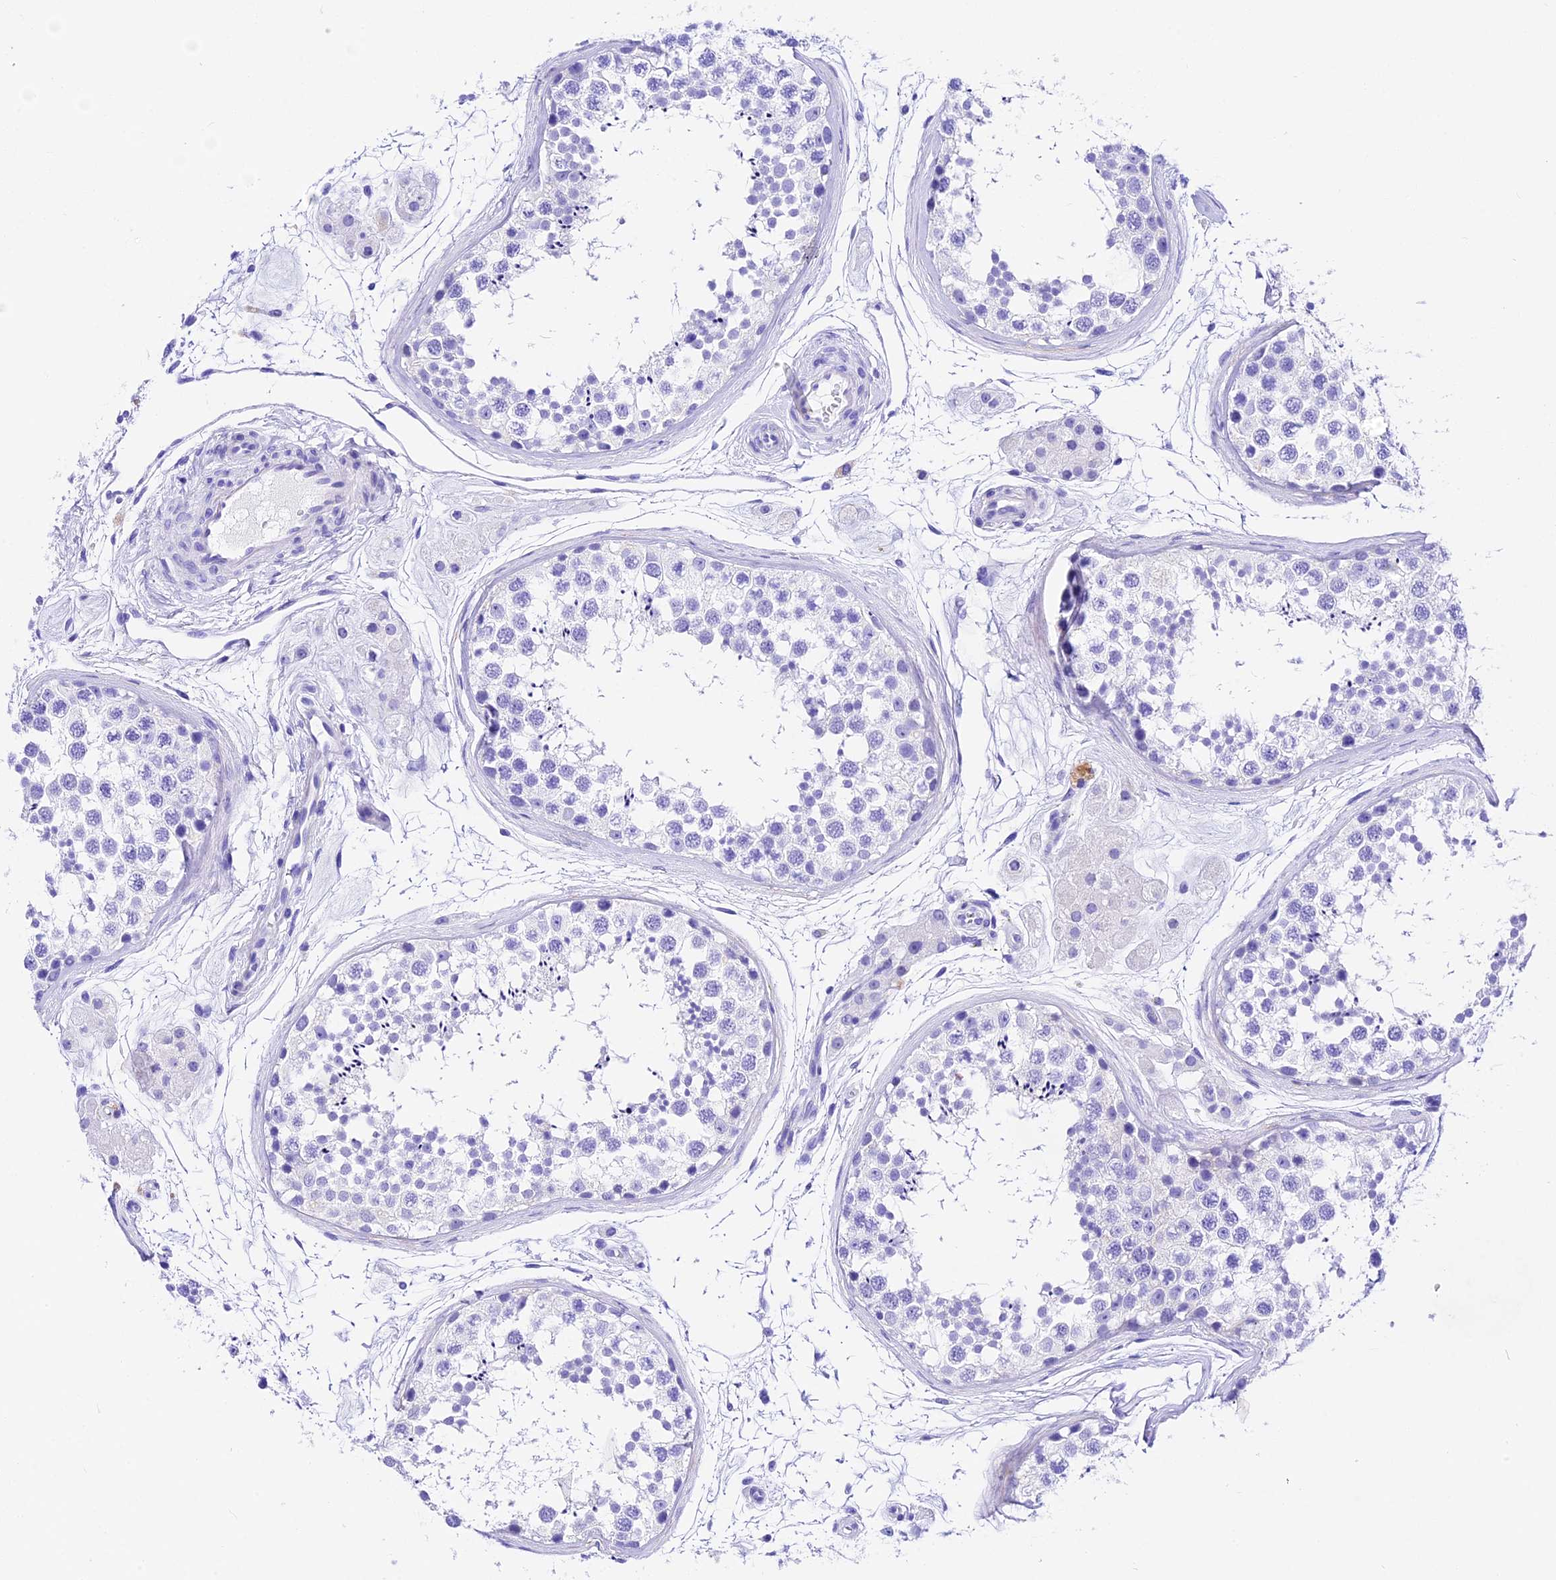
{"staining": {"intensity": "negative", "quantity": "none", "location": "none"}, "tissue": "testis", "cell_type": "Cells in seminiferous ducts", "image_type": "normal", "snomed": [{"axis": "morphology", "description": "Normal tissue, NOS"}, {"axis": "topography", "description": "Testis"}], "caption": "An immunohistochemistry photomicrograph of normal testis is shown. There is no staining in cells in seminiferous ducts of testis.", "gene": "PSG11", "patient": {"sex": "male", "age": 56}}